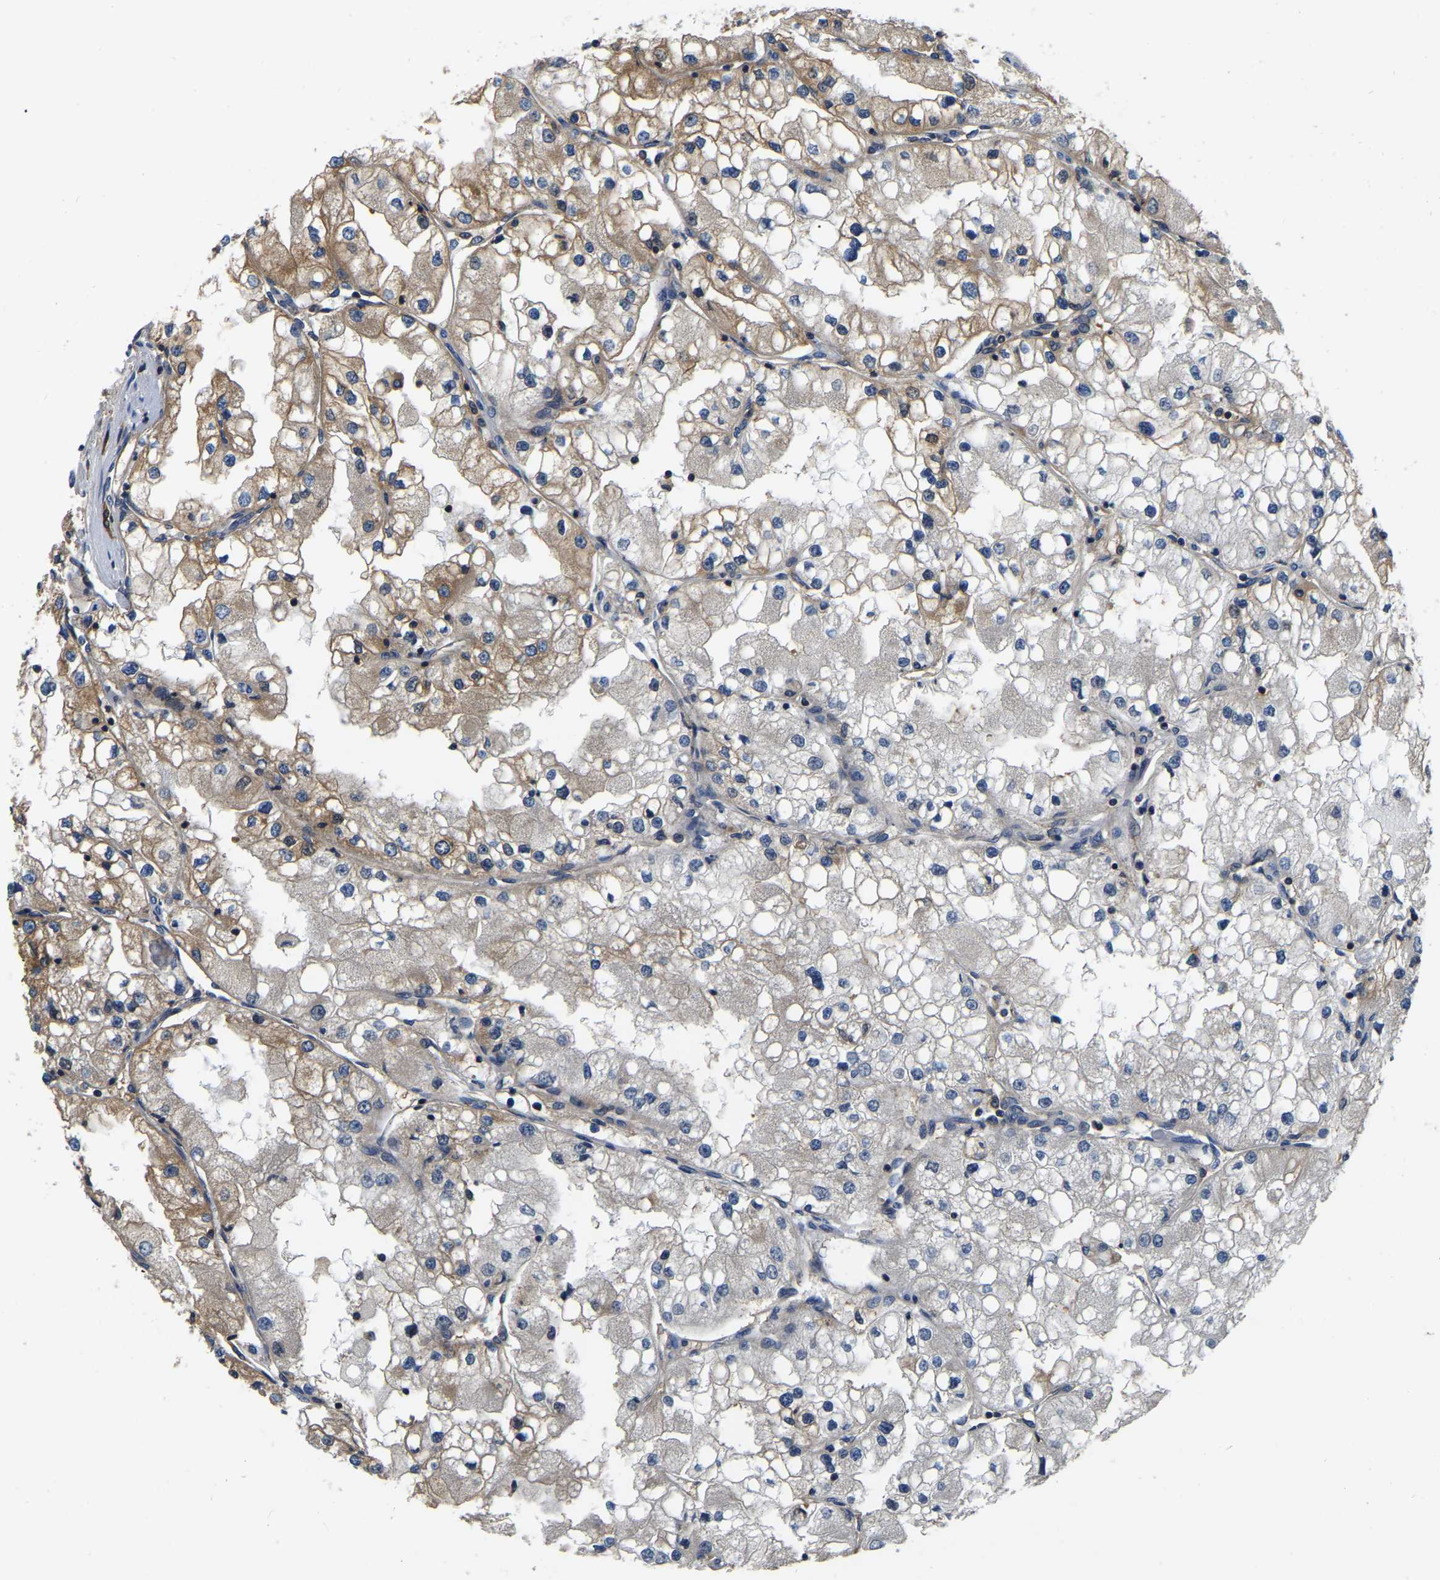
{"staining": {"intensity": "moderate", "quantity": "25%-75%", "location": "cytoplasmic/membranous"}, "tissue": "renal cancer", "cell_type": "Tumor cells", "image_type": "cancer", "snomed": [{"axis": "morphology", "description": "Adenocarcinoma, NOS"}, {"axis": "topography", "description": "Kidney"}], "caption": "Moderate cytoplasmic/membranous positivity is identified in approximately 25%-75% of tumor cells in renal adenocarcinoma.", "gene": "GARS1", "patient": {"sex": "male", "age": 68}}